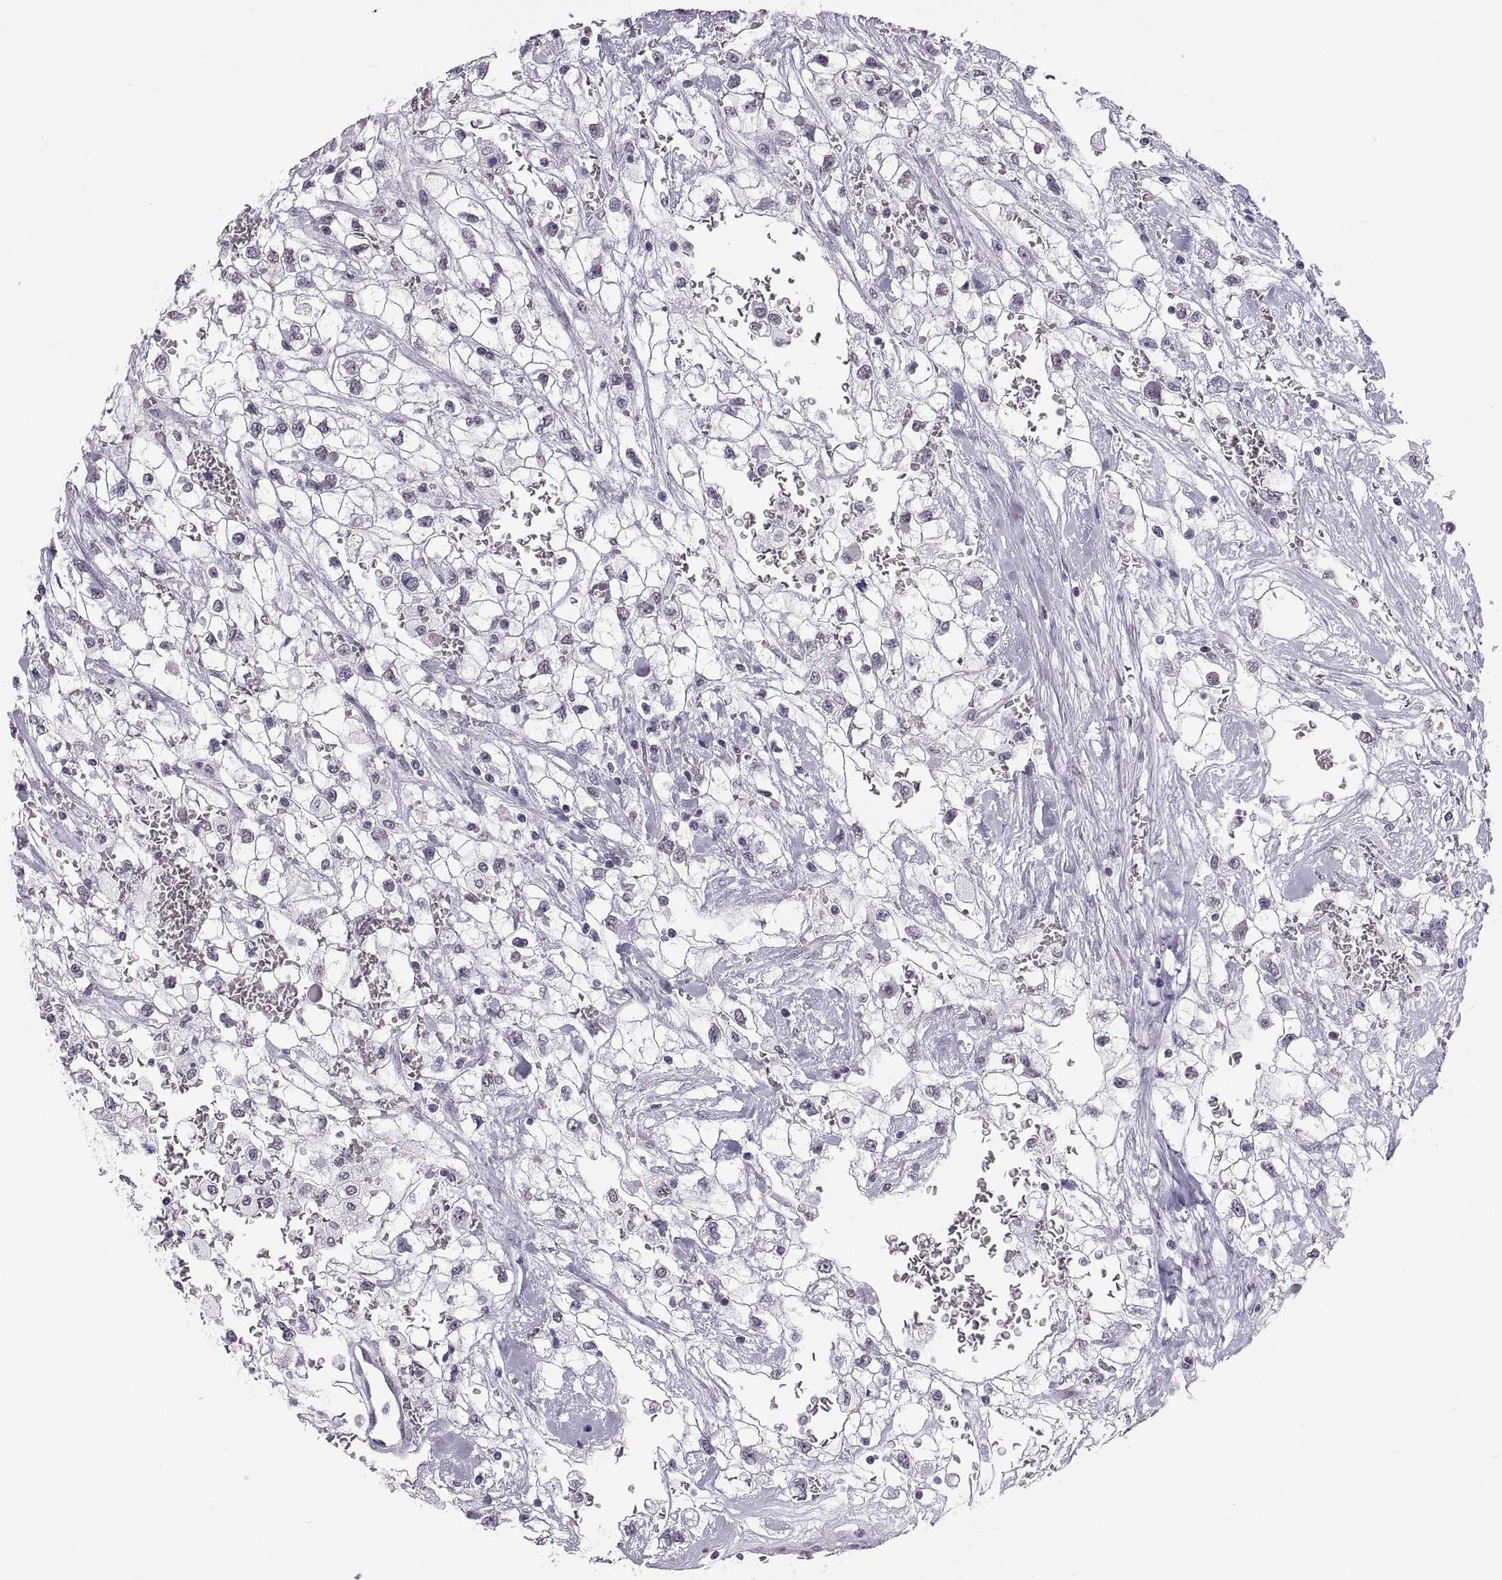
{"staining": {"intensity": "negative", "quantity": "none", "location": "none"}, "tissue": "renal cancer", "cell_type": "Tumor cells", "image_type": "cancer", "snomed": [{"axis": "morphology", "description": "Adenocarcinoma, NOS"}, {"axis": "topography", "description": "Kidney"}], "caption": "There is no significant positivity in tumor cells of renal cancer (adenocarcinoma).", "gene": "CARTPT", "patient": {"sex": "male", "age": 59}}